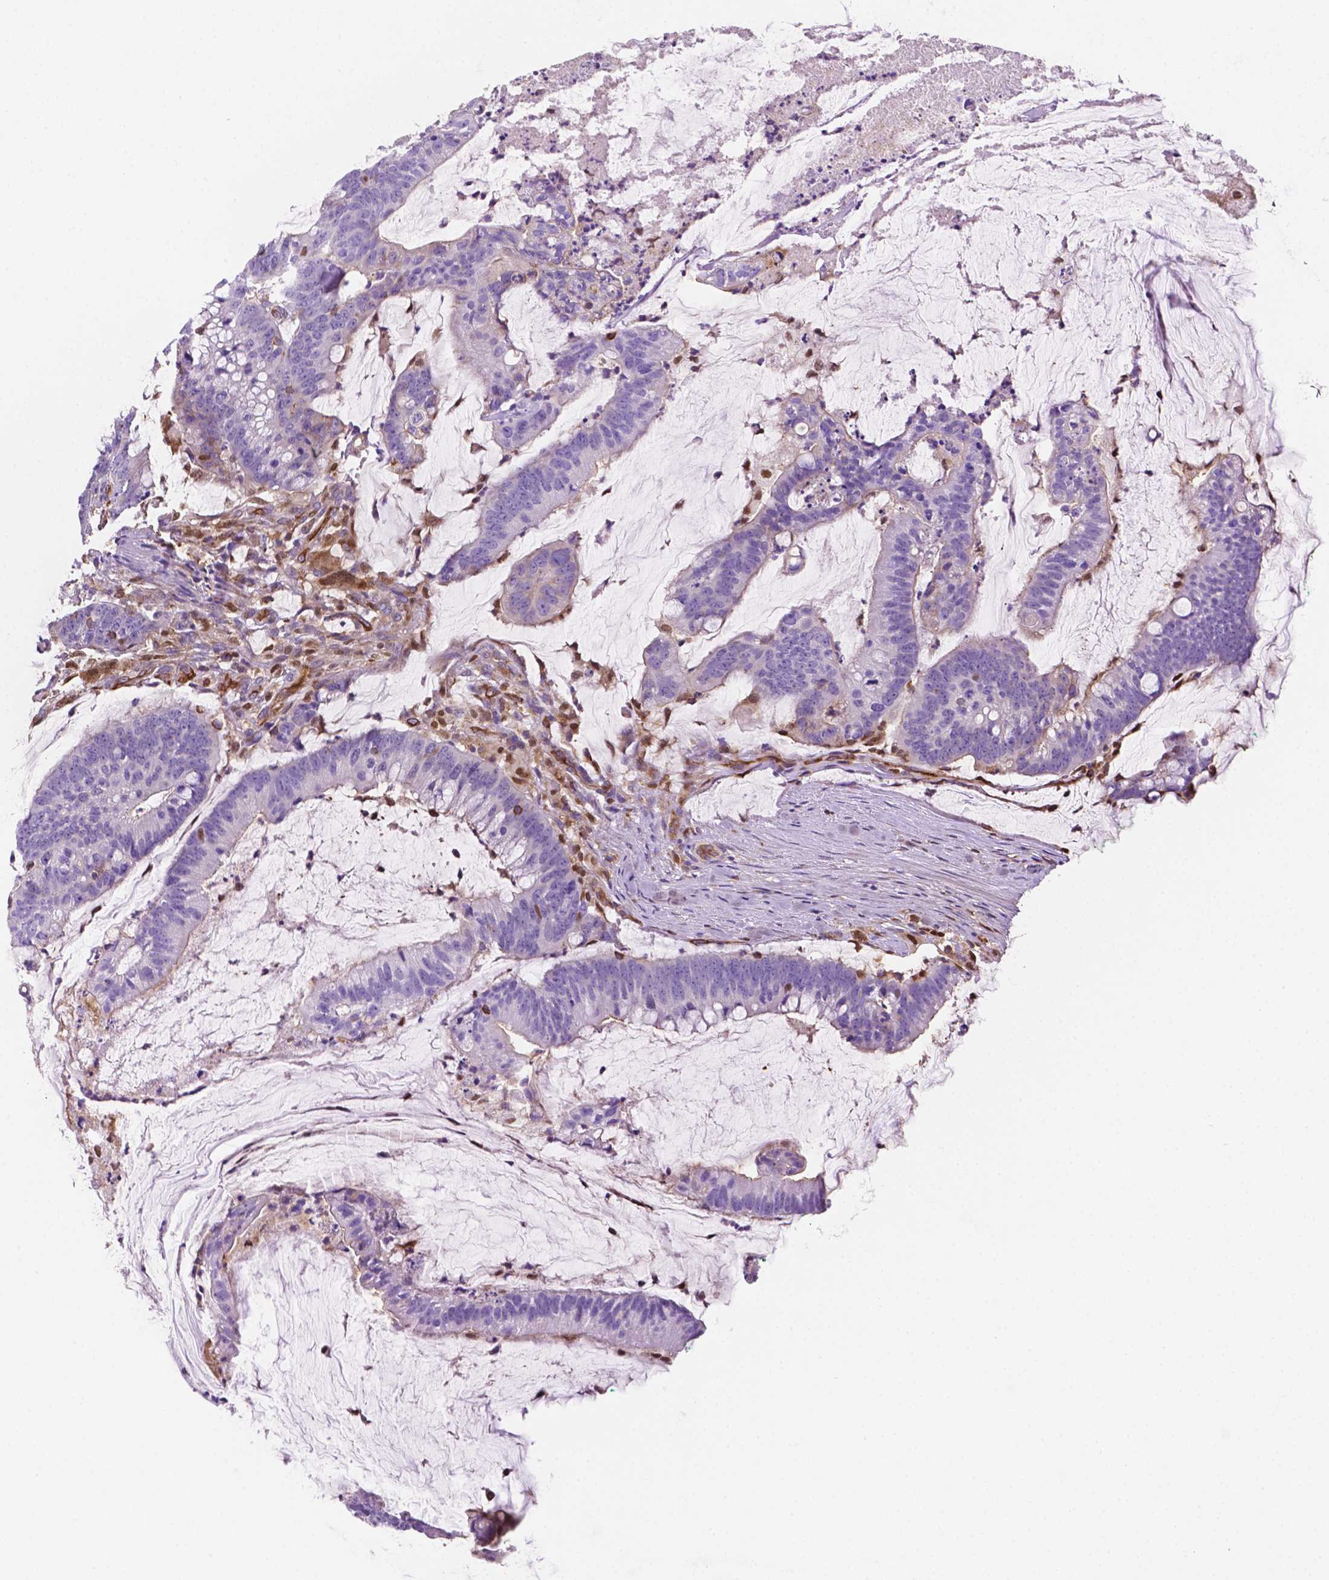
{"staining": {"intensity": "negative", "quantity": "none", "location": "none"}, "tissue": "colorectal cancer", "cell_type": "Tumor cells", "image_type": "cancer", "snomed": [{"axis": "morphology", "description": "Adenocarcinoma, NOS"}, {"axis": "topography", "description": "Colon"}], "caption": "Tumor cells show no significant protein staining in colorectal cancer (adenocarcinoma).", "gene": "DCN", "patient": {"sex": "male", "age": 62}}